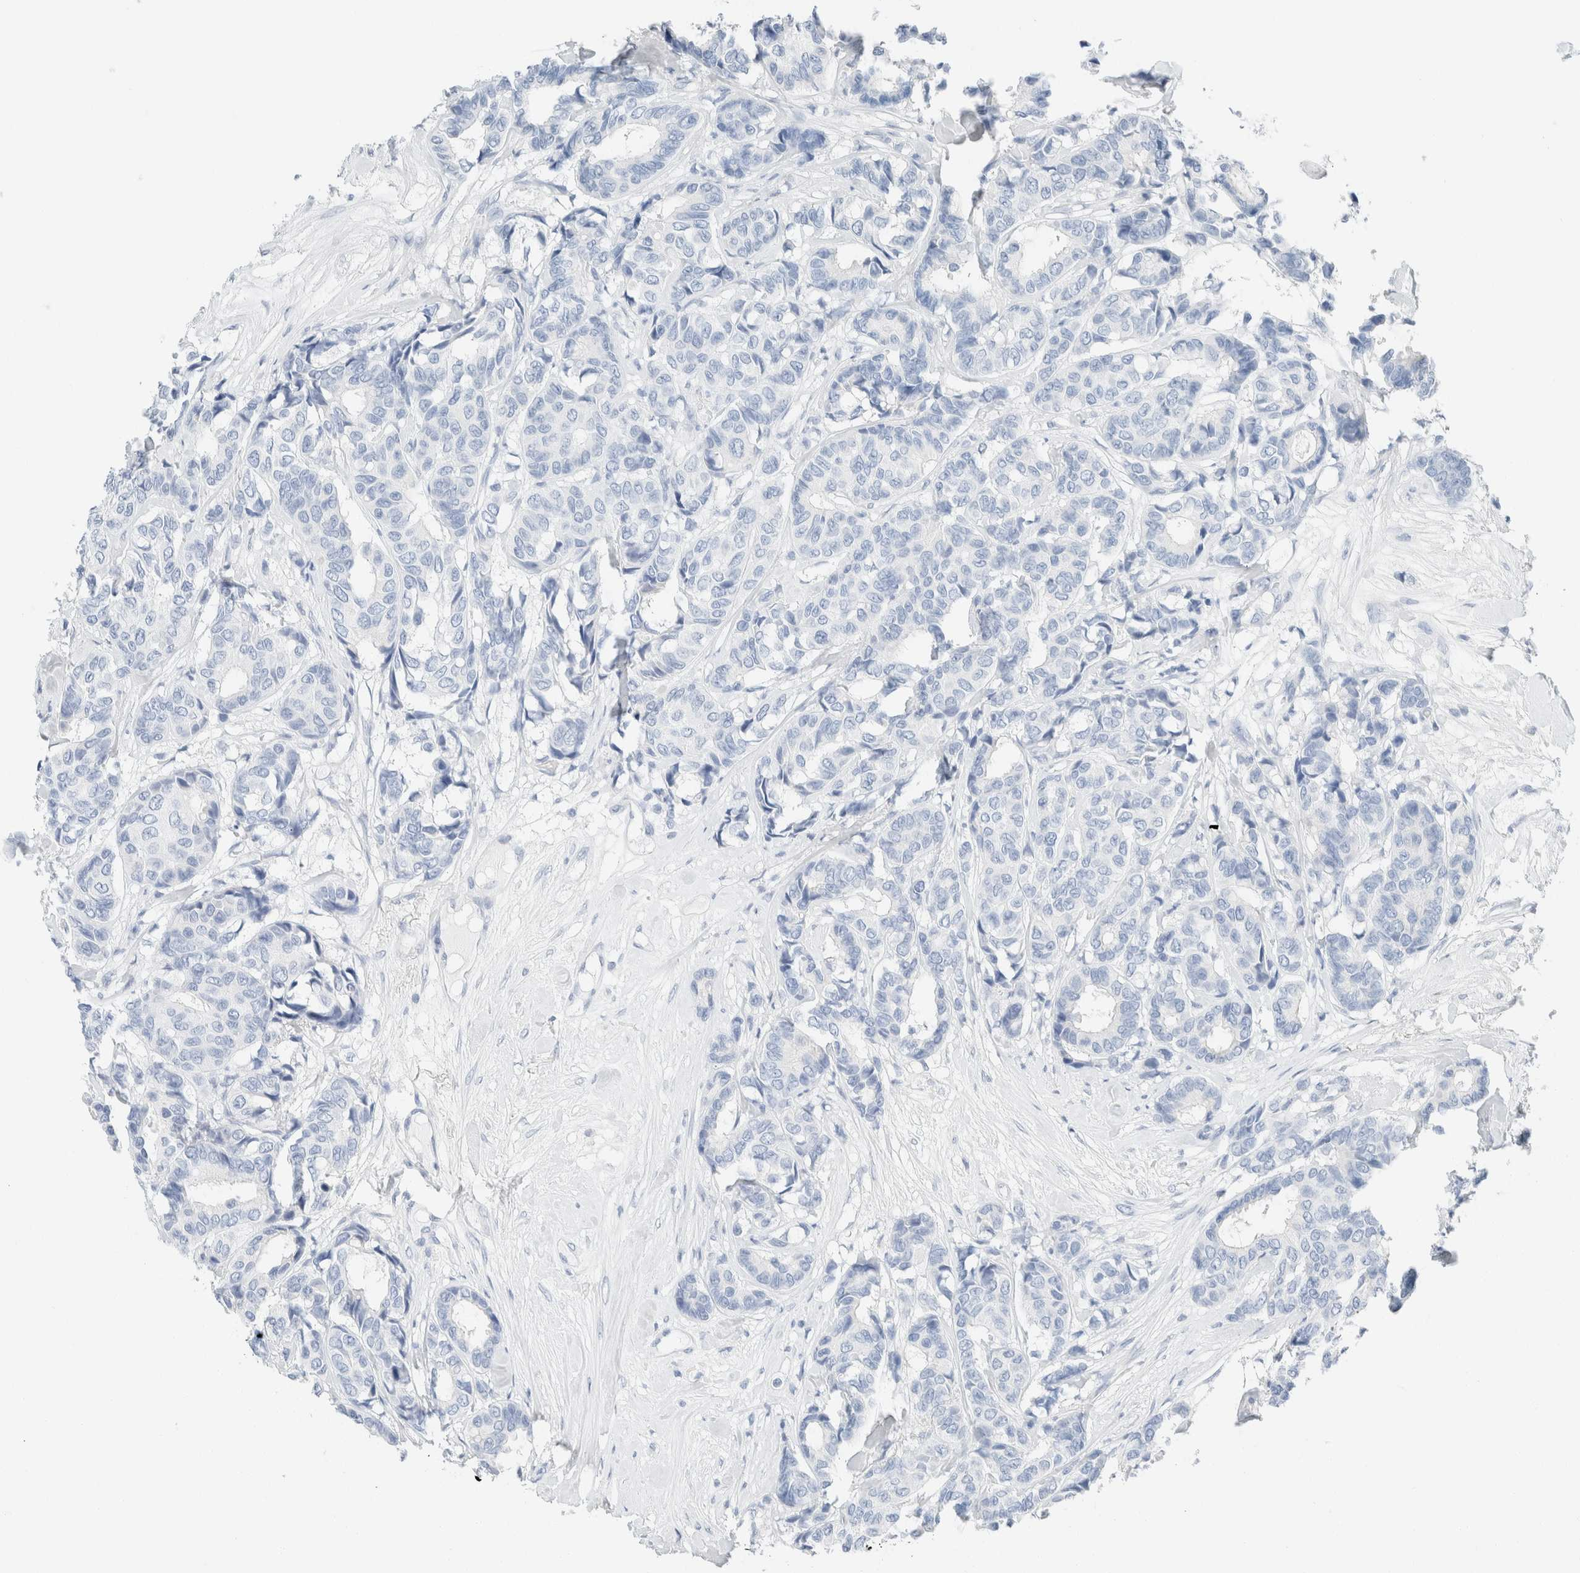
{"staining": {"intensity": "negative", "quantity": "none", "location": "none"}, "tissue": "breast cancer", "cell_type": "Tumor cells", "image_type": "cancer", "snomed": [{"axis": "morphology", "description": "Duct carcinoma"}, {"axis": "topography", "description": "Breast"}], "caption": "High magnification brightfield microscopy of breast cancer (intraductal carcinoma) stained with DAB (brown) and counterstained with hematoxylin (blue): tumor cells show no significant staining.", "gene": "PCM1", "patient": {"sex": "female", "age": 87}}